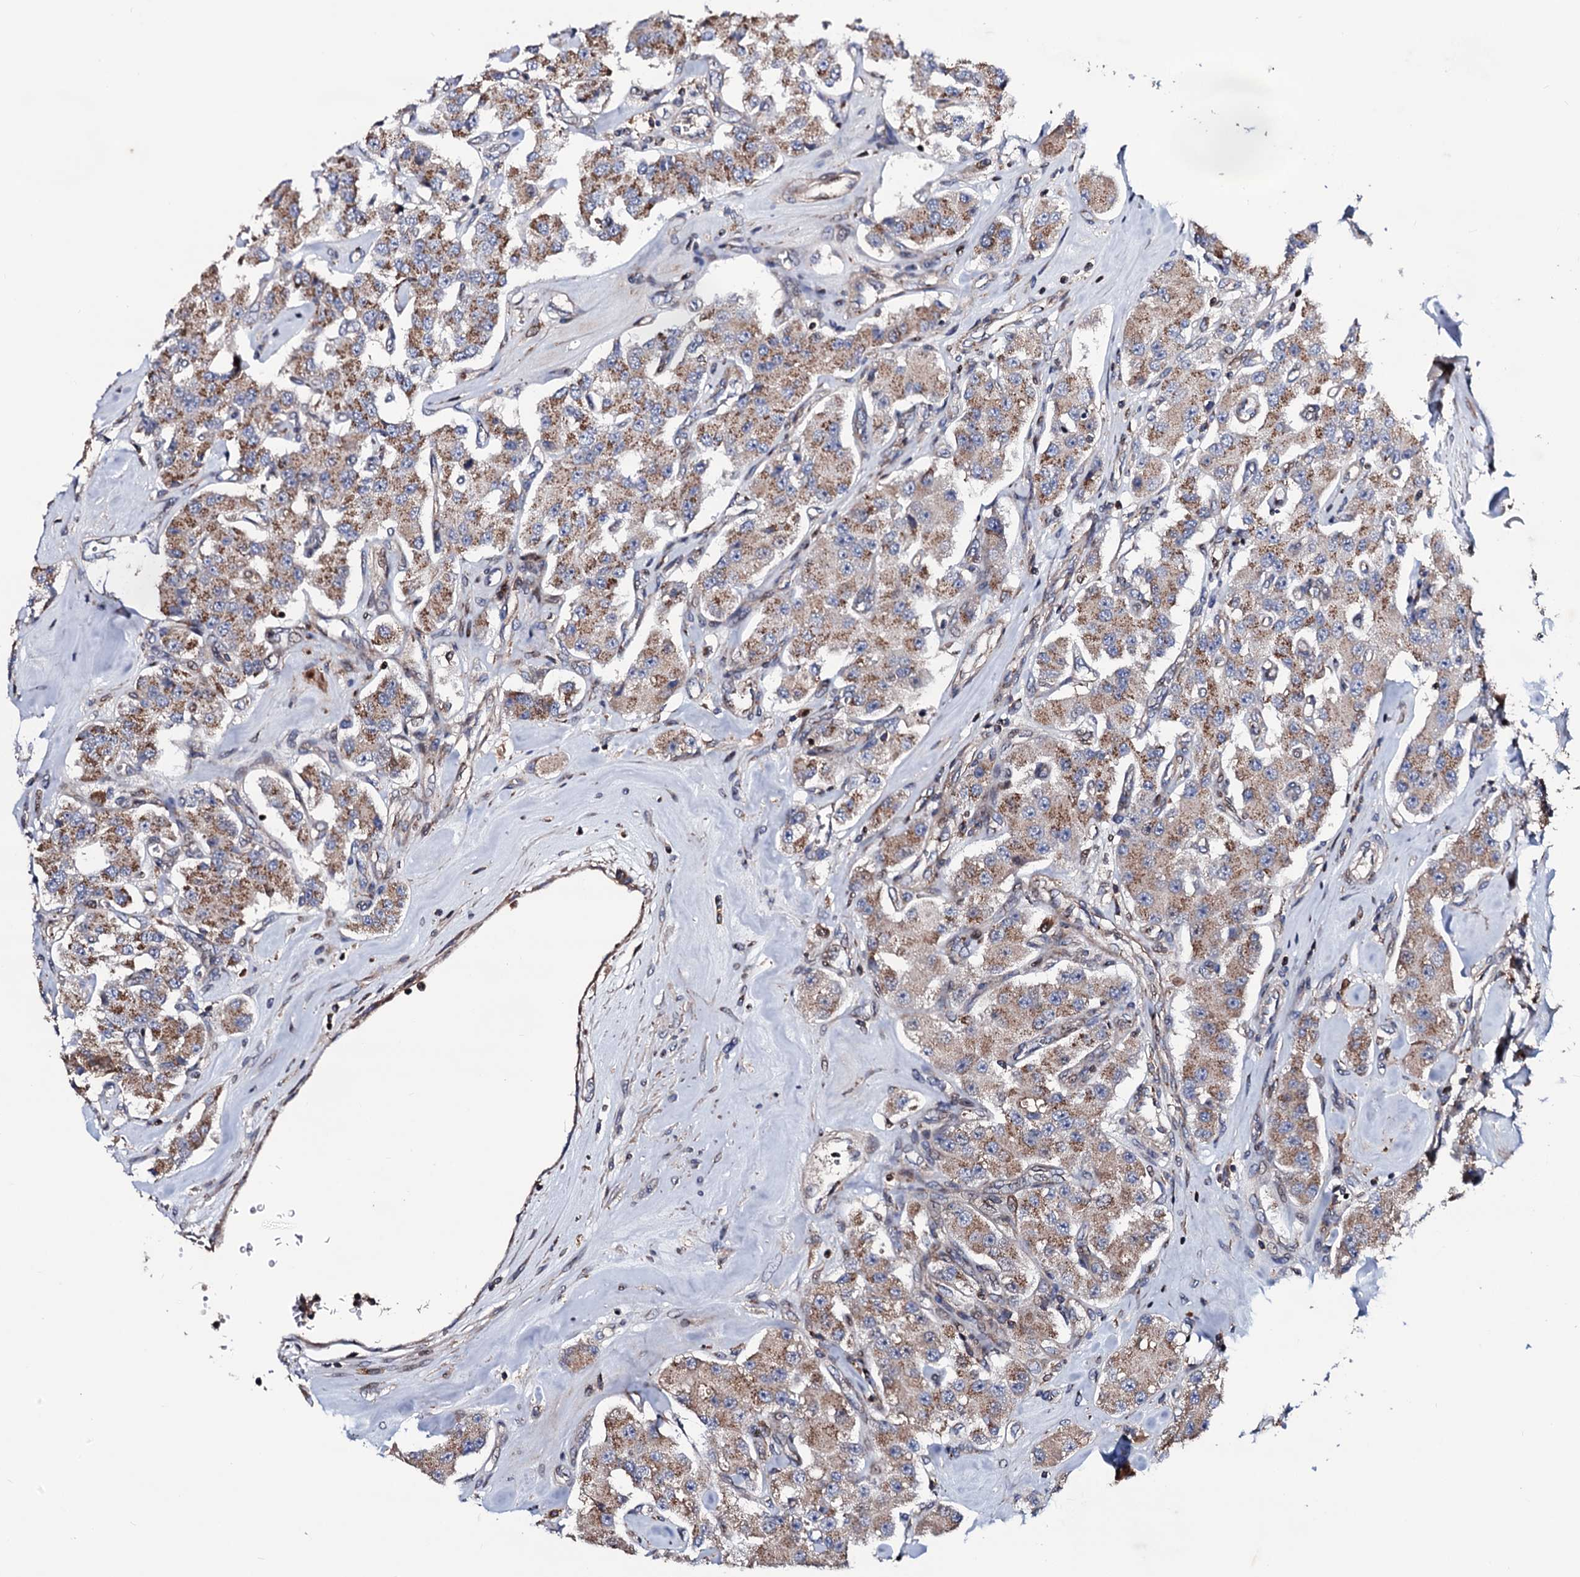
{"staining": {"intensity": "moderate", "quantity": ">75%", "location": "cytoplasmic/membranous"}, "tissue": "carcinoid", "cell_type": "Tumor cells", "image_type": "cancer", "snomed": [{"axis": "morphology", "description": "Carcinoid, malignant, NOS"}, {"axis": "topography", "description": "Pancreas"}], "caption": "Immunohistochemical staining of carcinoid (malignant) displays moderate cytoplasmic/membranous protein expression in about >75% of tumor cells.", "gene": "PLET1", "patient": {"sex": "male", "age": 41}}